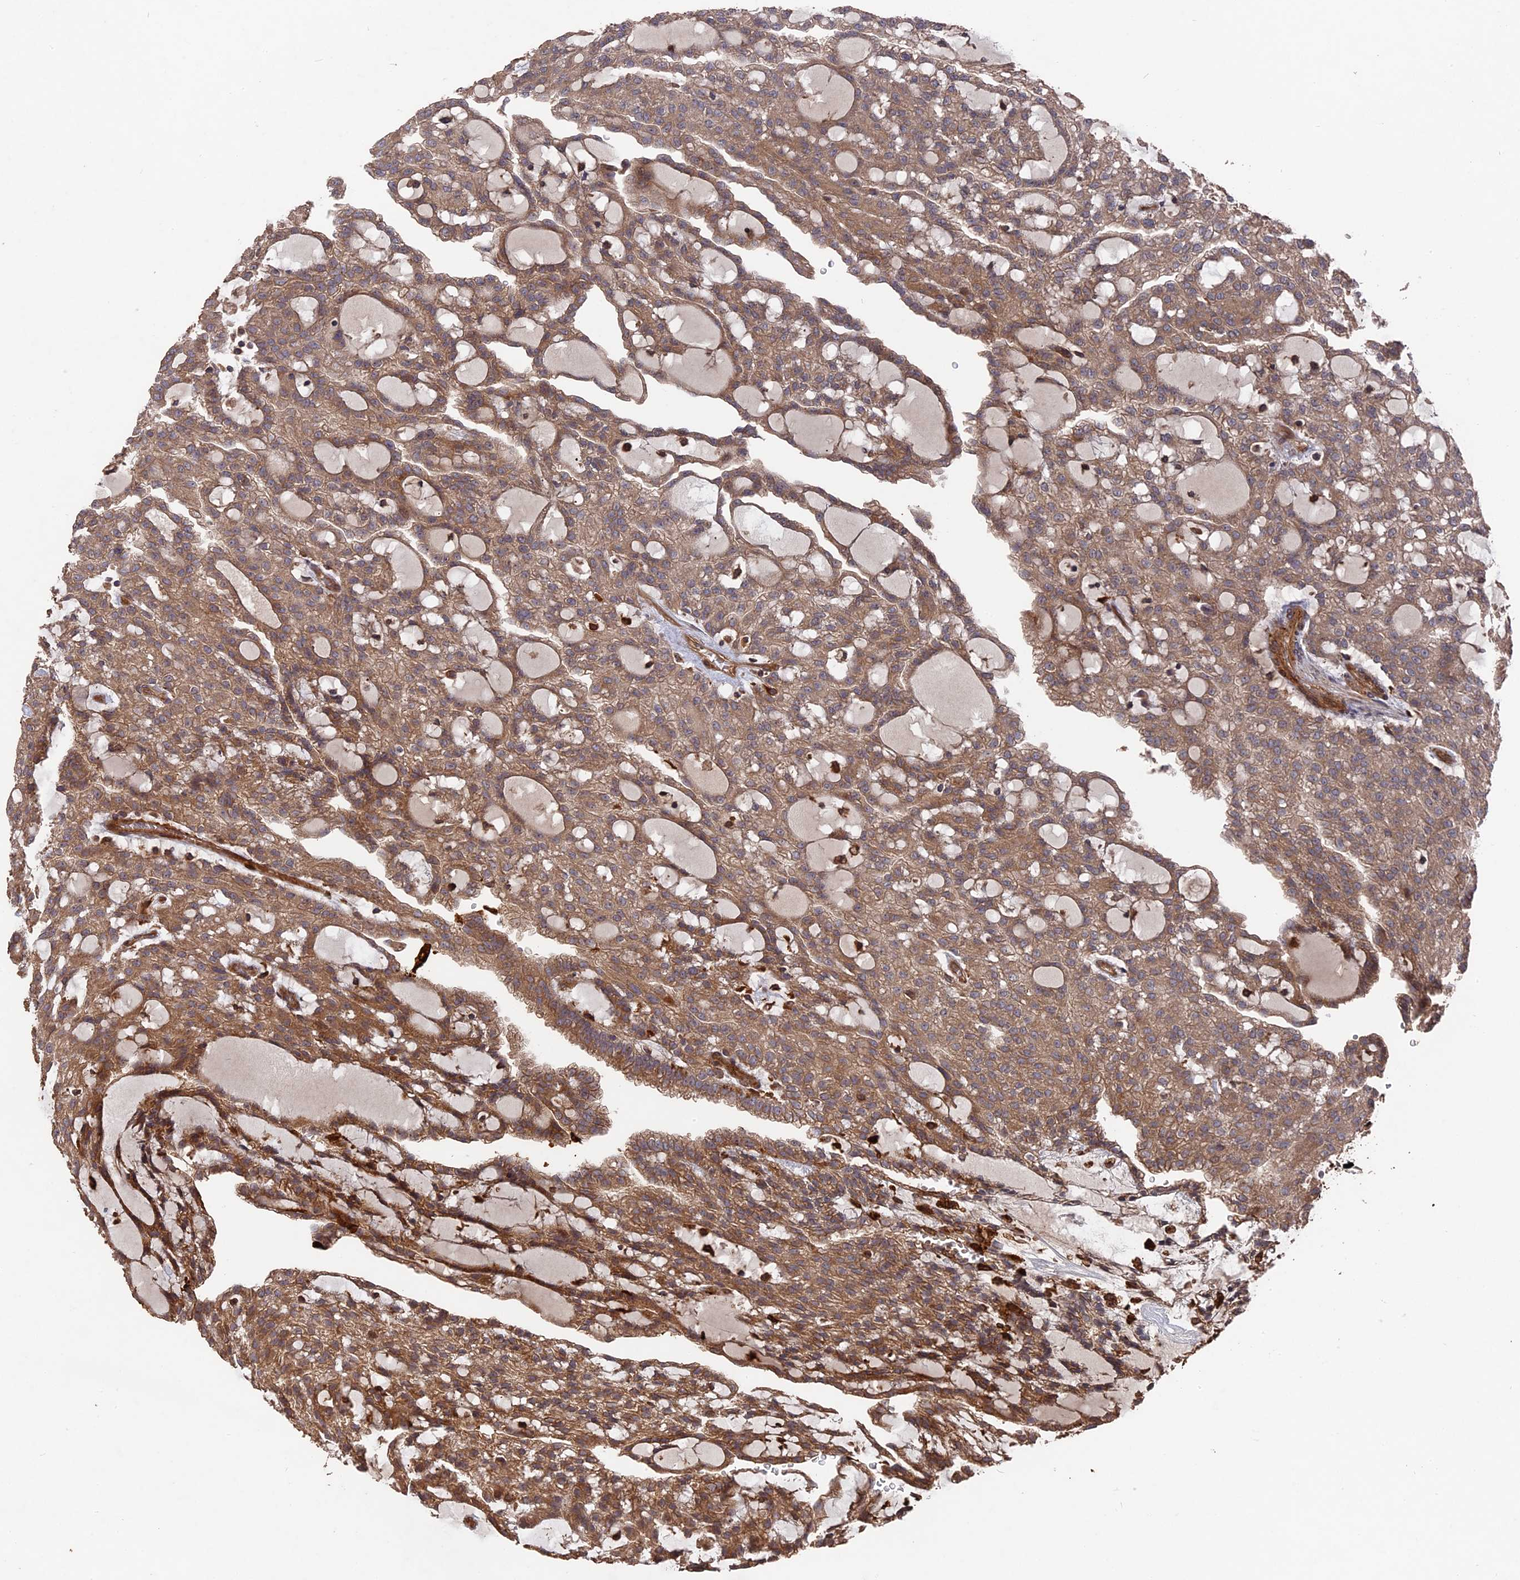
{"staining": {"intensity": "moderate", "quantity": ">75%", "location": "cytoplasmic/membranous"}, "tissue": "renal cancer", "cell_type": "Tumor cells", "image_type": "cancer", "snomed": [{"axis": "morphology", "description": "Adenocarcinoma, NOS"}, {"axis": "topography", "description": "Kidney"}], "caption": "Moderate cytoplasmic/membranous expression is seen in approximately >75% of tumor cells in renal adenocarcinoma.", "gene": "DEF8", "patient": {"sex": "male", "age": 63}}